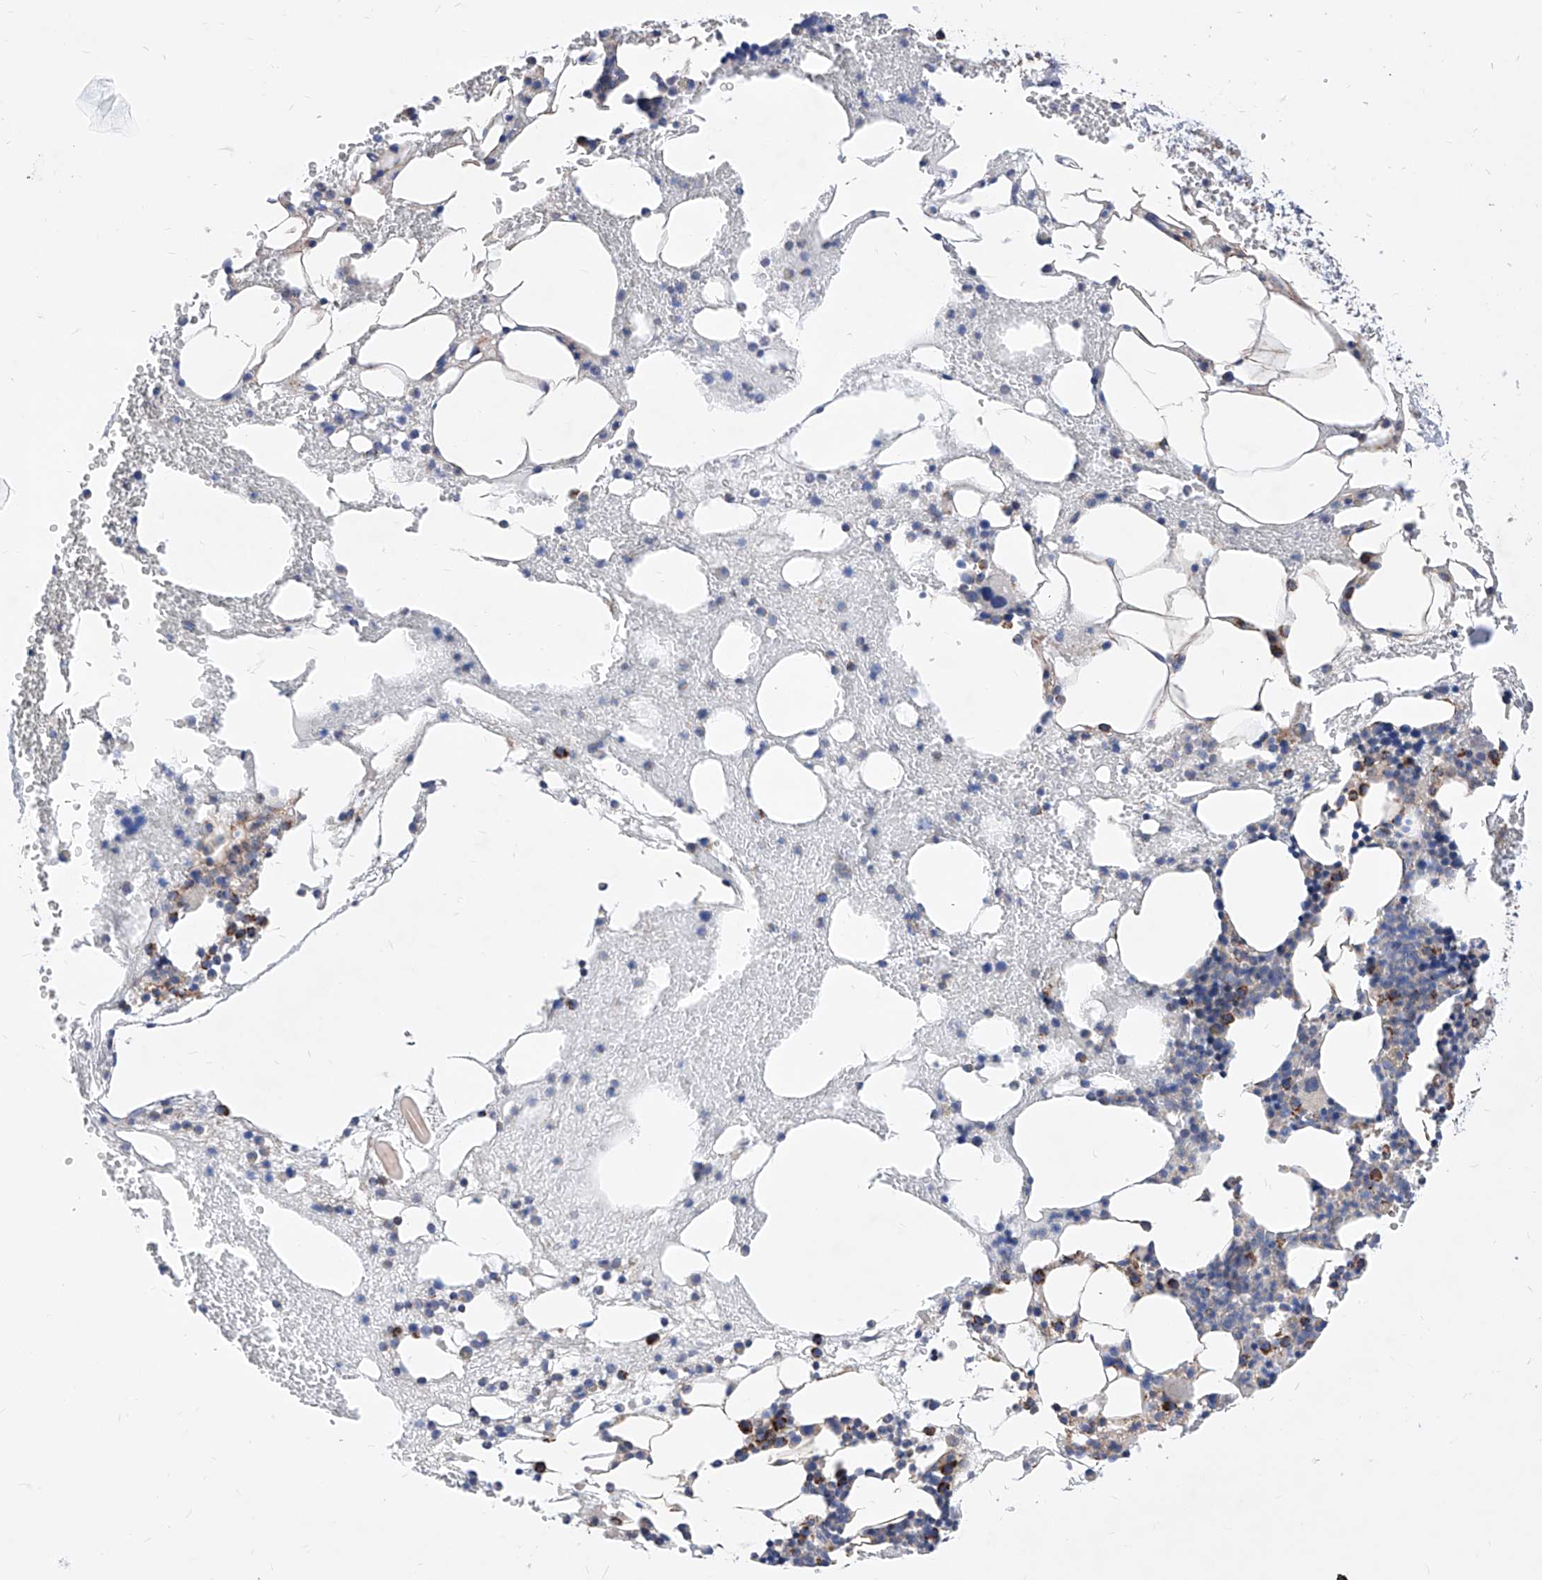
{"staining": {"intensity": "strong", "quantity": "<25%", "location": "cytoplasmic/membranous"}, "tissue": "bone marrow", "cell_type": "Hematopoietic cells", "image_type": "normal", "snomed": [{"axis": "morphology", "description": "Normal tissue, NOS"}, {"axis": "morphology", "description": "Inflammation, NOS"}, {"axis": "topography", "description": "Bone marrow"}], "caption": "This histopathology image exhibits immunohistochemistry staining of normal human bone marrow, with medium strong cytoplasmic/membranous staining in approximately <25% of hematopoietic cells.", "gene": "HRNR", "patient": {"sex": "female", "age": 78}}